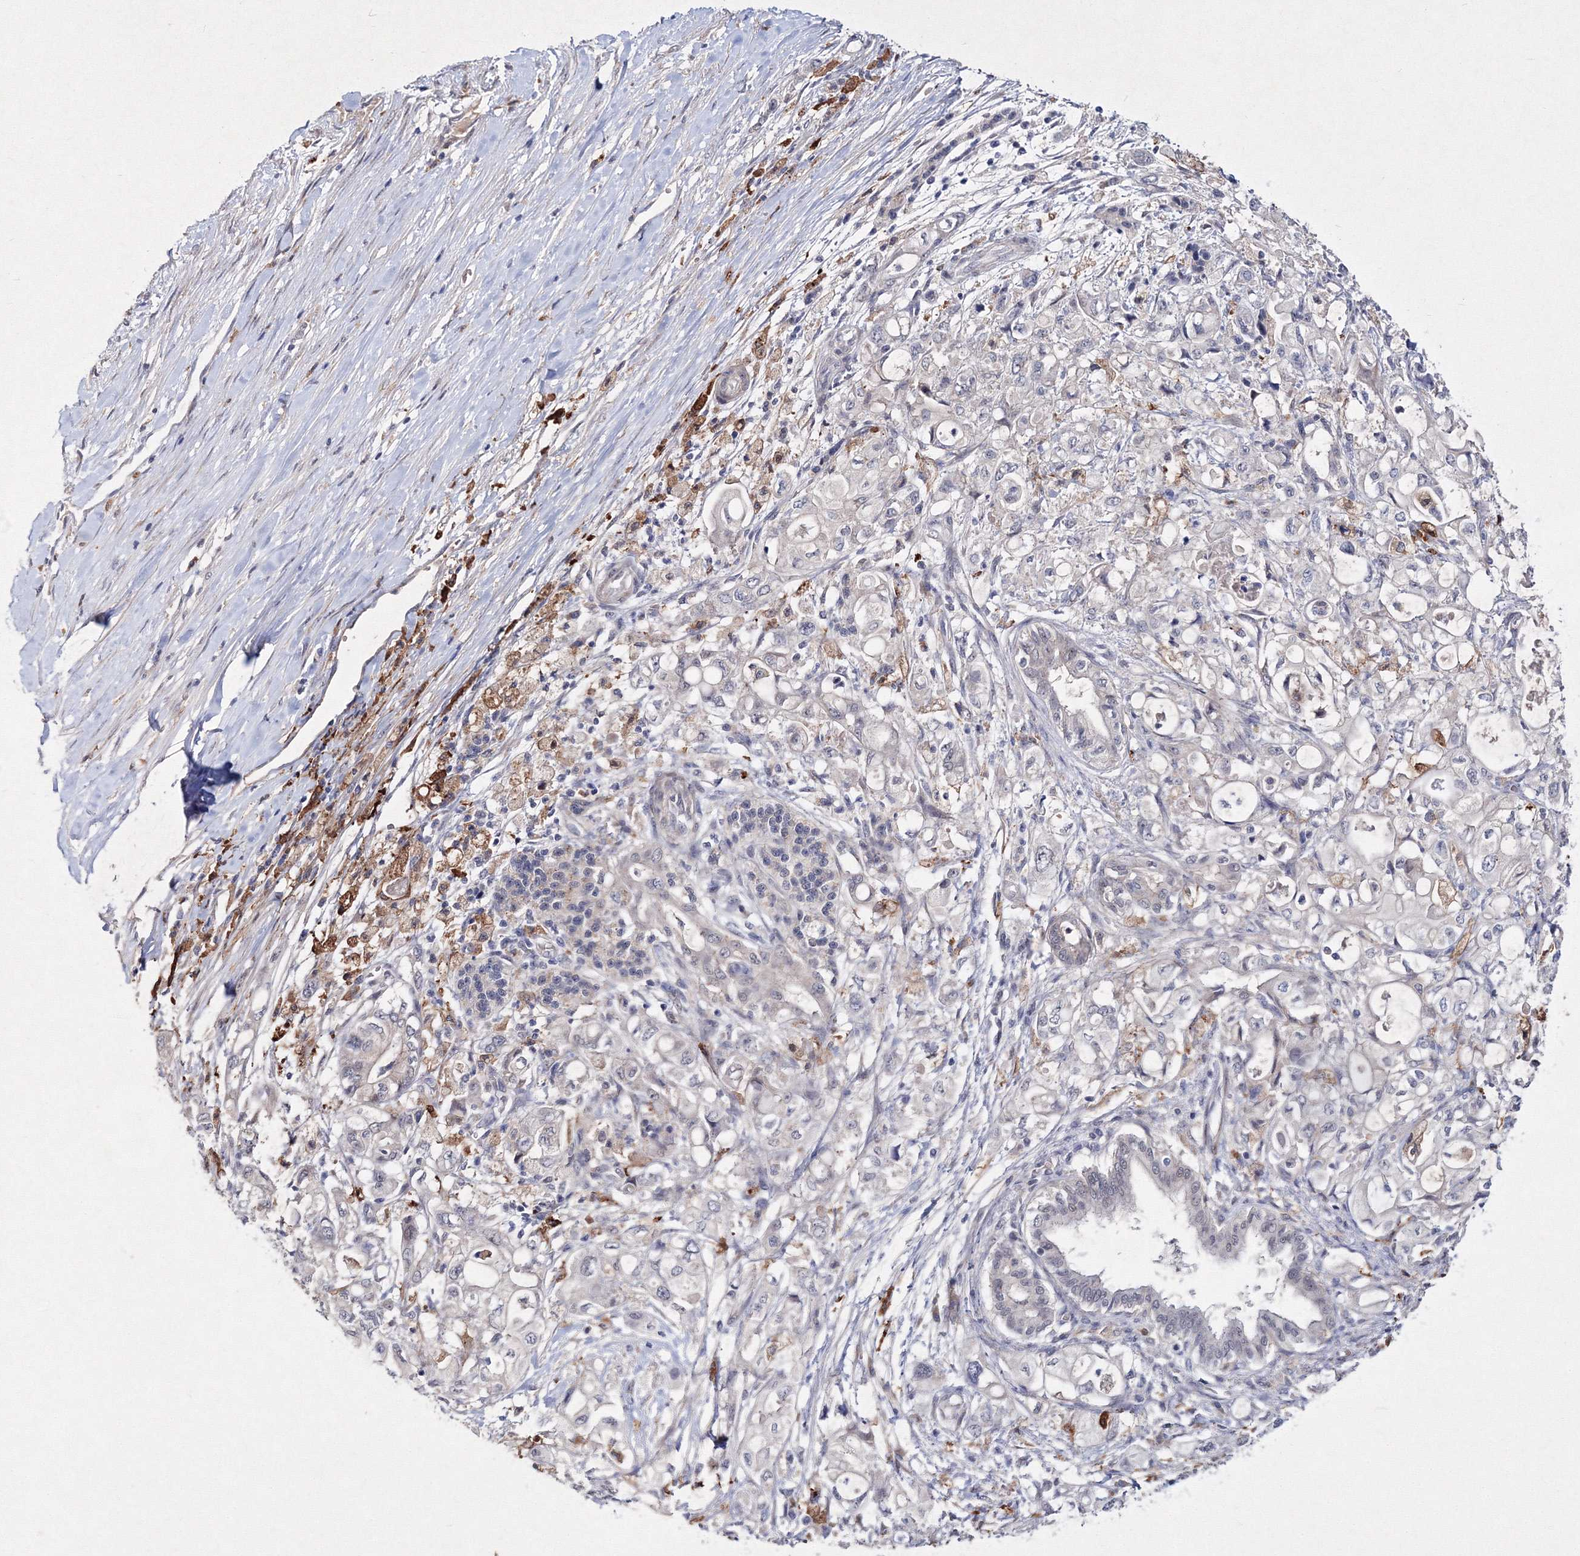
{"staining": {"intensity": "negative", "quantity": "none", "location": "none"}, "tissue": "pancreatic cancer", "cell_type": "Tumor cells", "image_type": "cancer", "snomed": [{"axis": "morphology", "description": "Adenocarcinoma, NOS"}, {"axis": "topography", "description": "Pancreas"}], "caption": "Tumor cells are negative for brown protein staining in pancreatic cancer (adenocarcinoma). (DAB (3,3'-diaminobenzidine) immunohistochemistry (IHC) visualized using brightfield microscopy, high magnification).", "gene": "C11orf52", "patient": {"sex": "male", "age": 79}}